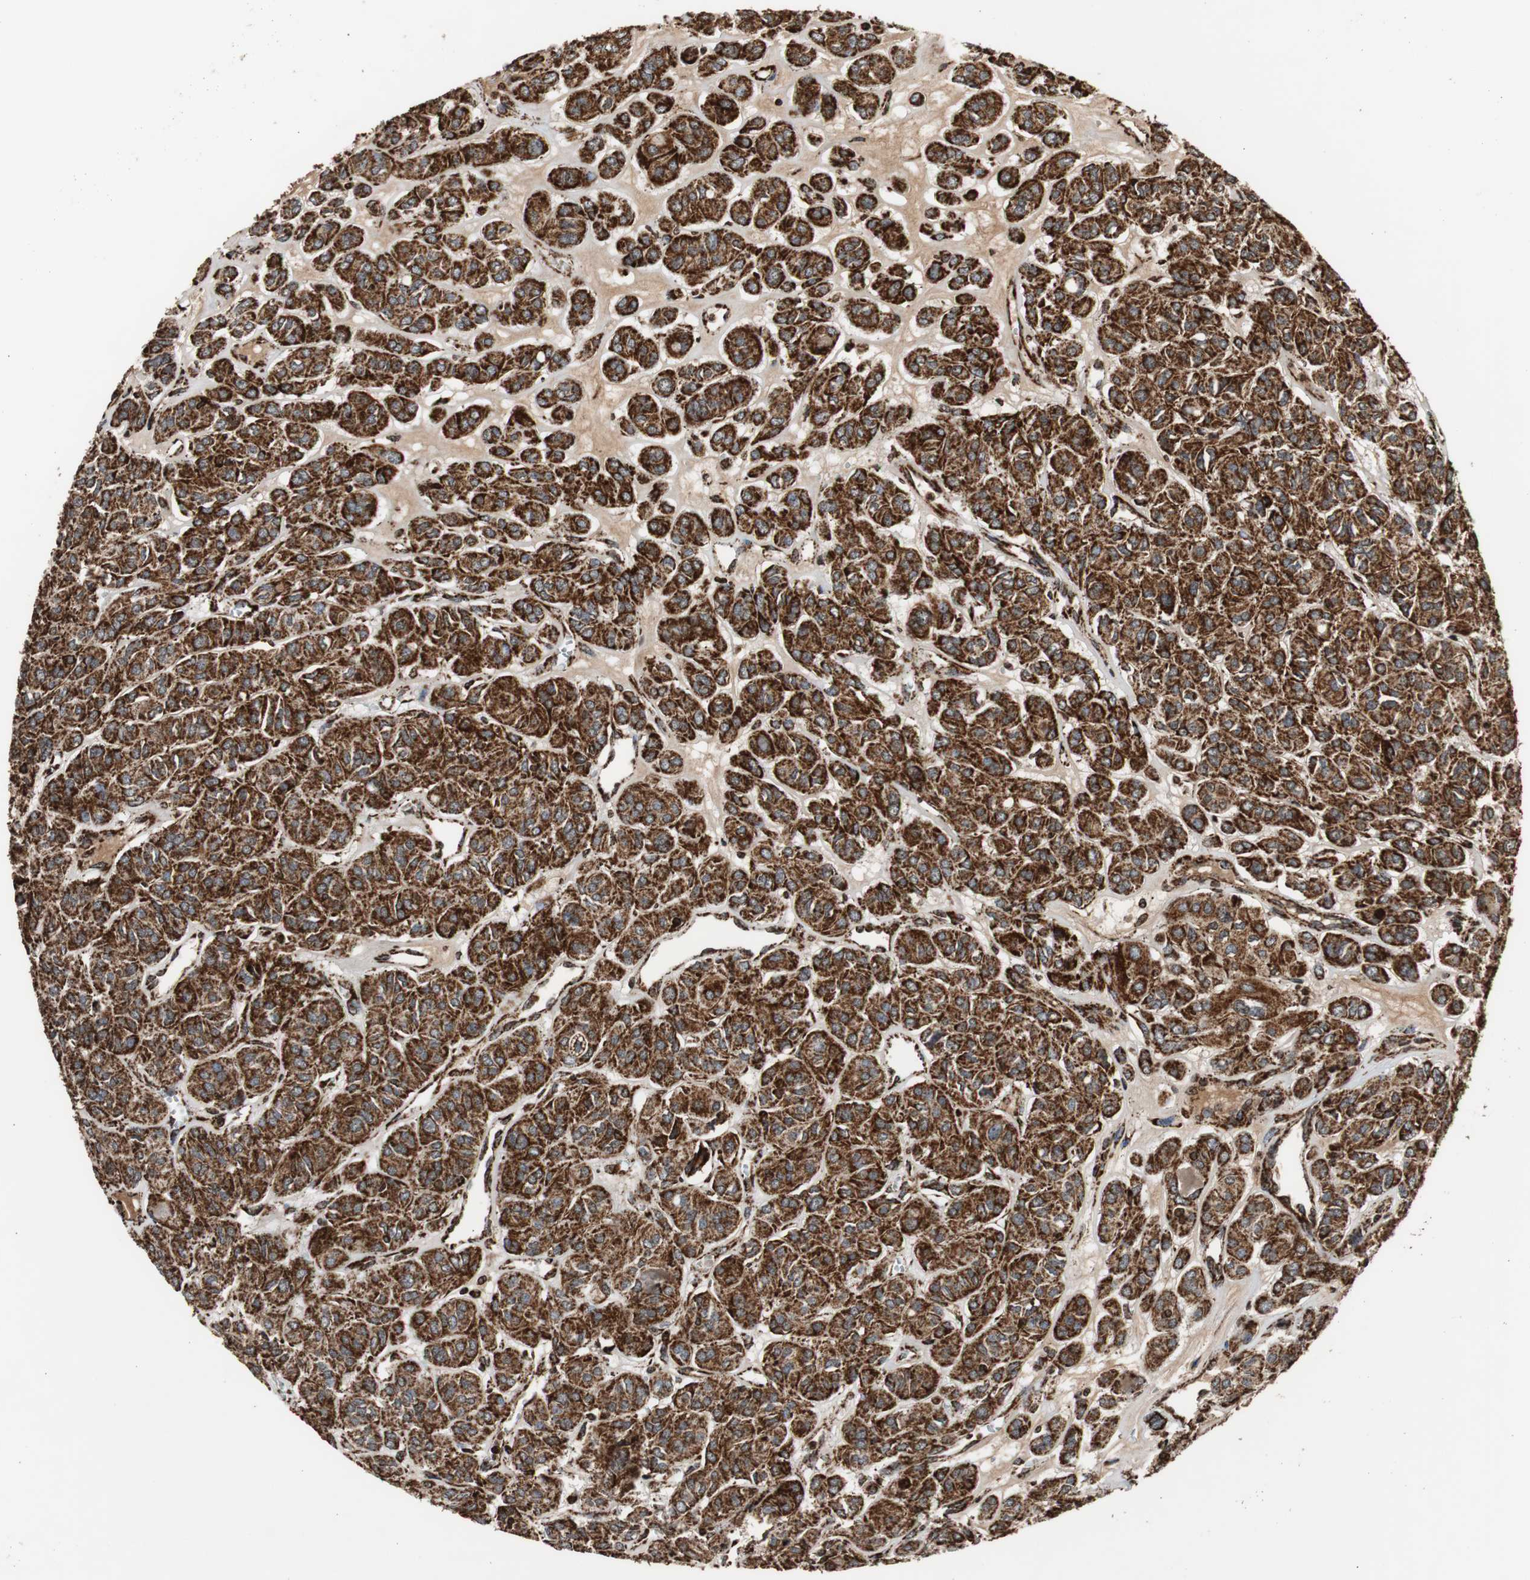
{"staining": {"intensity": "strong", "quantity": ">75%", "location": "cytoplasmic/membranous"}, "tissue": "thyroid cancer", "cell_type": "Tumor cells", "image_type": "cancer", "snomed": [{"axis": "morphology", "description": "Follicular adenoma carcinoma, NOS"}, {"axis": "topography", "description": "Thyroid gland"}], "caption": "An immunohistochemistry (IHC) histopathology image of neoplastic tissue is shown. Protein staining in brown highlights strong cytoplasmic/membranous positivity in thyroid follicular adenoma carcinoma within tumor cells. (Stains: DAB (3,3'-diaminobenzidine) in brown, nuclei in blue, Microscopy: brightfield microscopy at high magnification).", "gene": "HSPA9", "patient": {"sex": "female", "age": 71}}